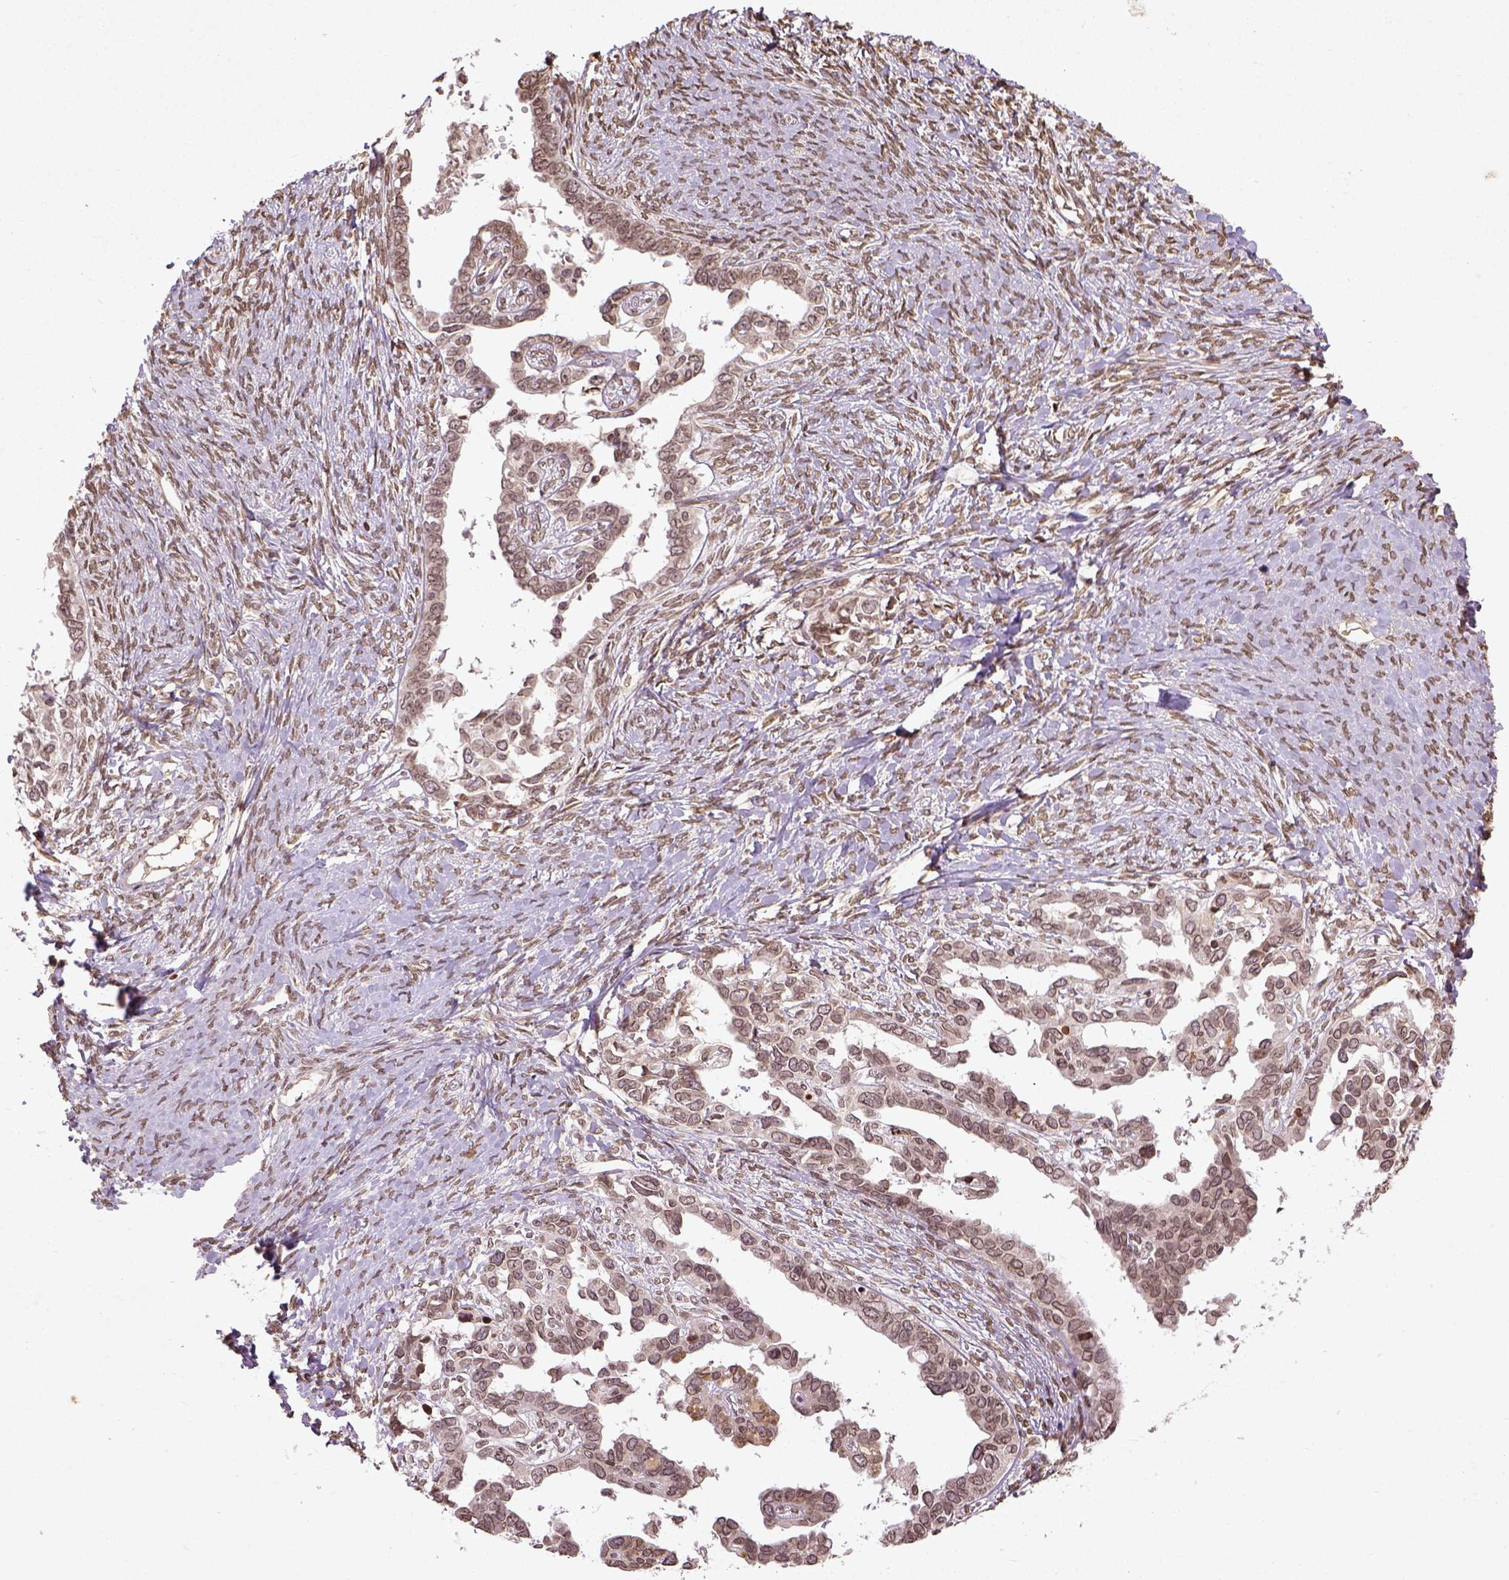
{"staining": {"intensity": "weak", "quantity": ">75%", "location": "nuclear"}, "tissue": "ovarian cancer", "cell_type": "Tumor cells", "image_type": "cancer", "snomed": [{"axis": "morphology", "description": "Cystadenocarcinoma, serous, NOS"}, {"axis": "topography", "description": "Ovary"}], "caption": "This histopathology image displays ovarian cancer stained with immunohistochemistry (IHC) to label a protein in brown. The nuclear of tumor cells show weak positivity for the protein. Nuclei are counter-stained blue.", "gene": "BANF1", "patient": {"sex": "female", "age": 69}}